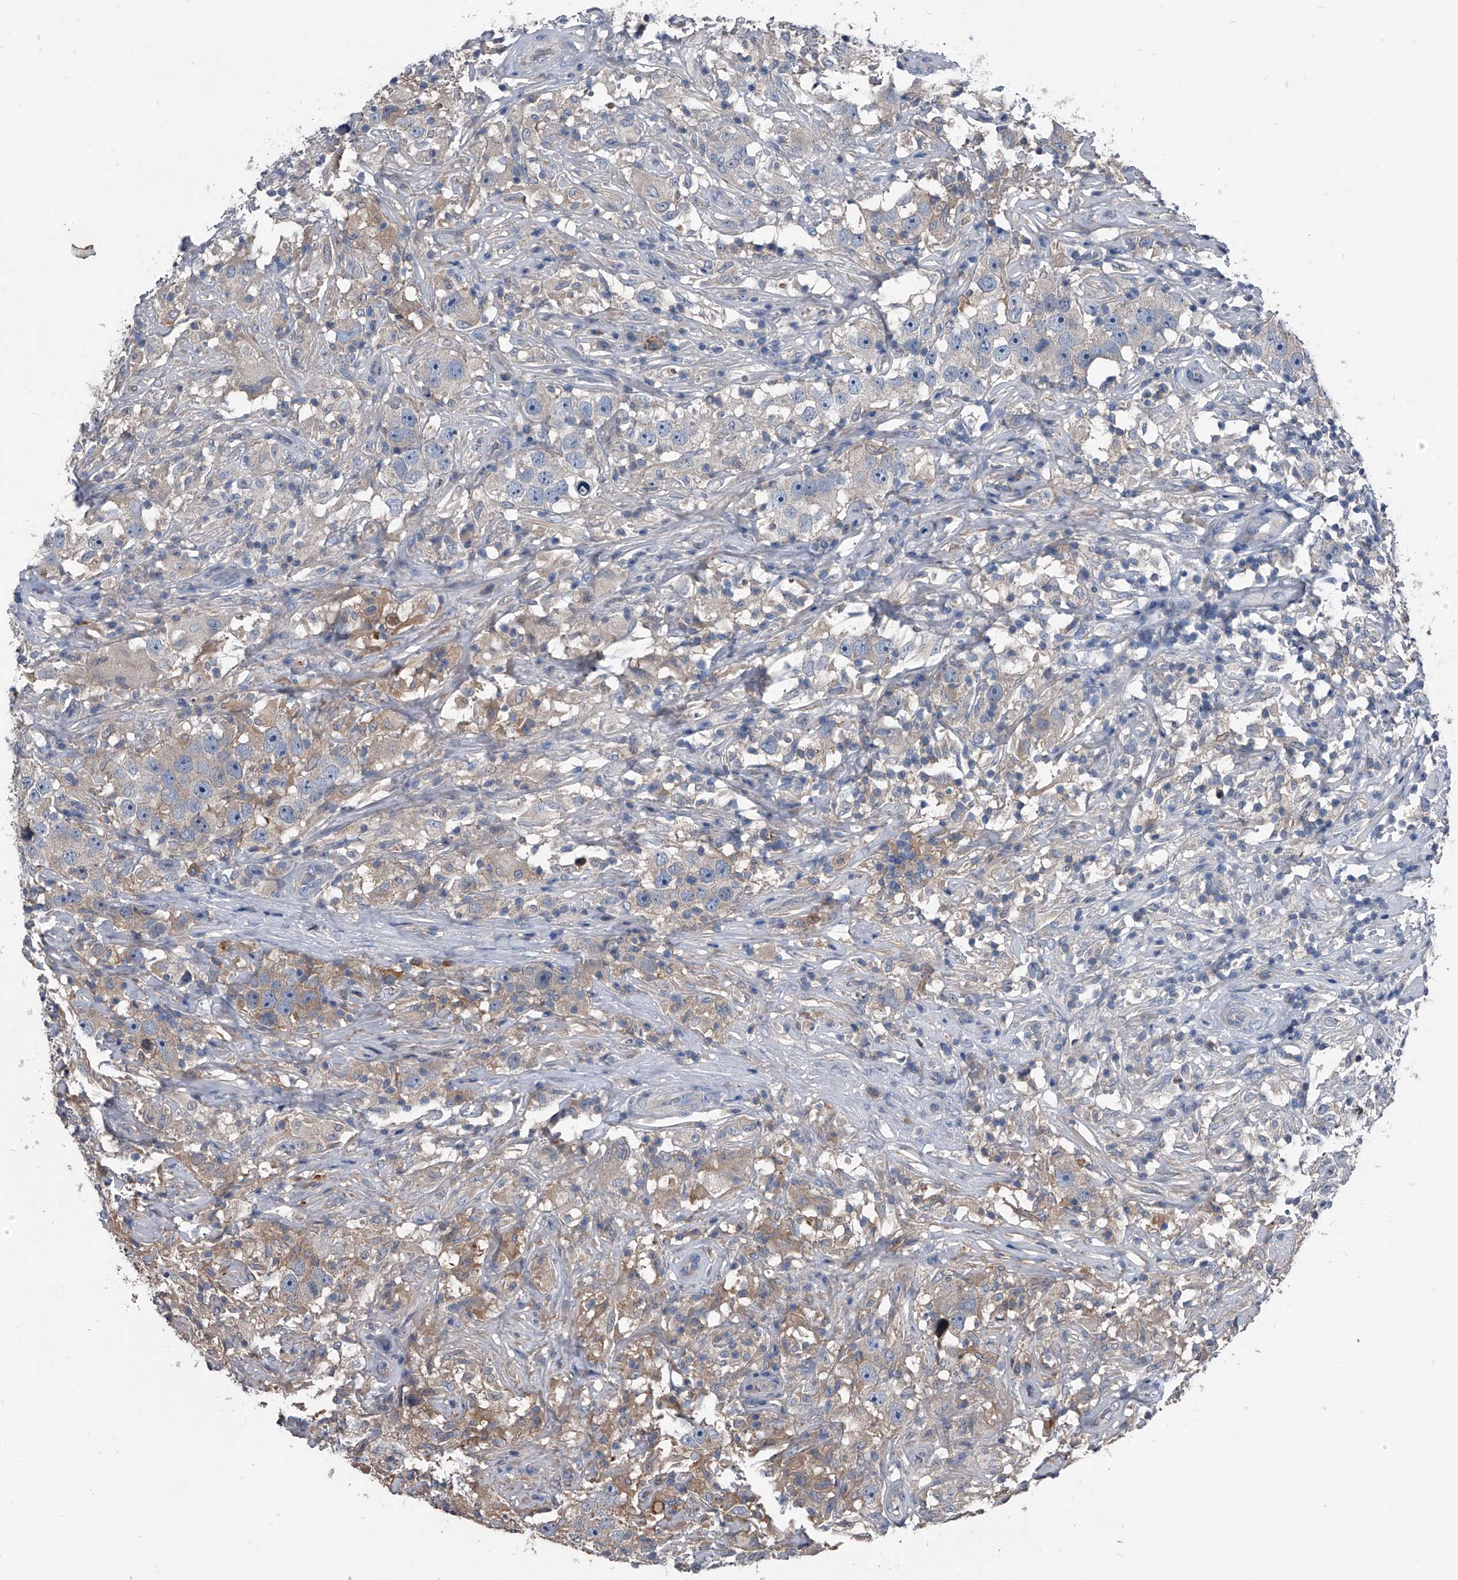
{"staining": {"intensity": "negative", "quantity": "none", "location": "none"}, "tissue": "testis cancer", "cell_type": "Tumor cells", "image_type": "cancer", "snomed": [{"axis": "morphology", "description": "Seminoma, NOS"}, {"axis": "topography", "description": "Testis"}], "caption": "Immunohistochemistry photomicrograph of neoplastic tissue: human testis cancer stained with DAB displays no significant protein positivity in tumor cells.", "gene": "KIF13A", "patient": {"sex": "male", "age": 49}}